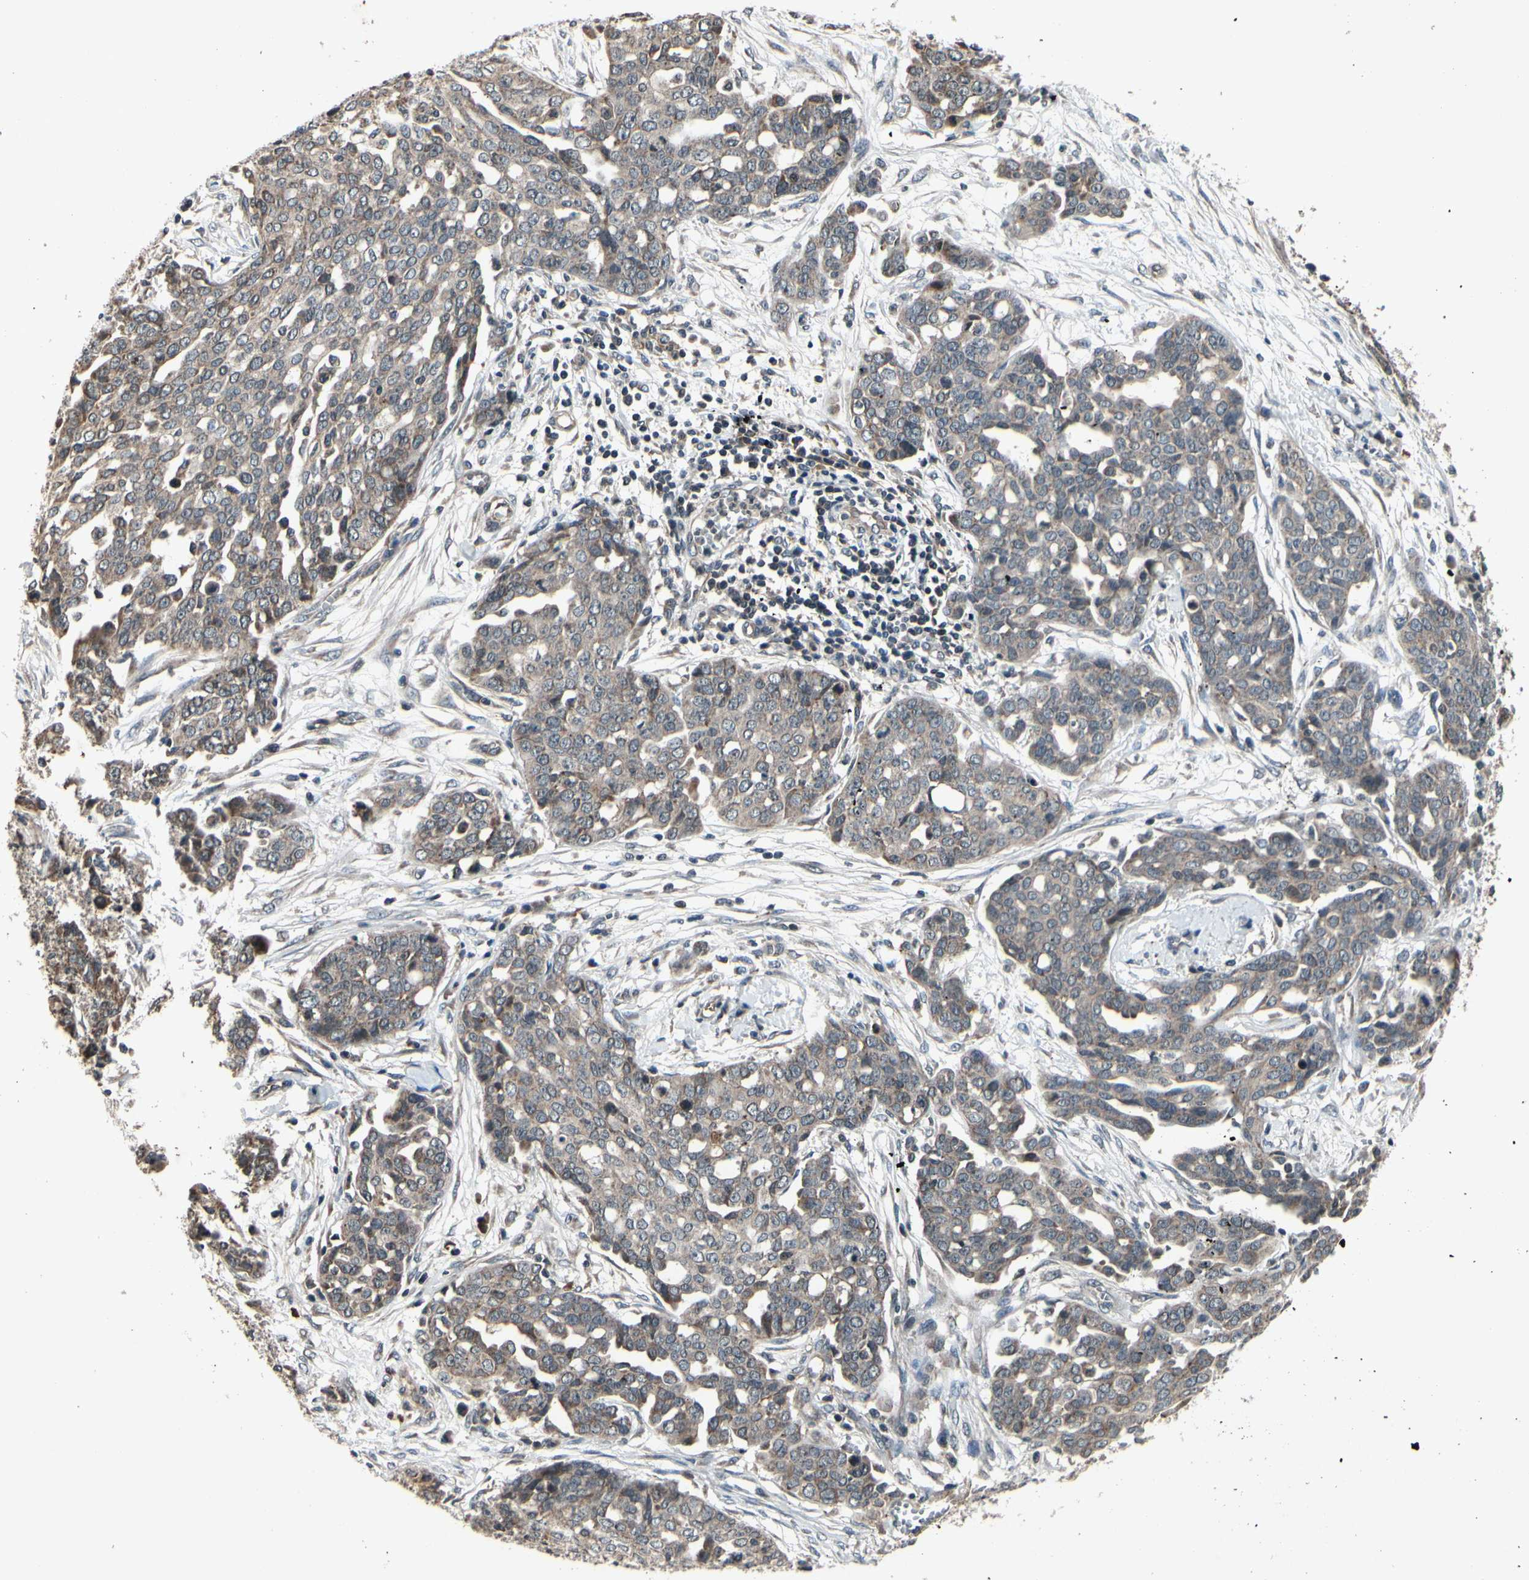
{"staining": {"intensity": "weak", "quantity": ">75%", "location": "cytoplasmic/membranous"}, "tissue": "ovarian cancer", "cell_type": "Tumor cells", "image_type": "cancer", "snomed": [{"axis": "morphology", "description": "Cystadenocarcinoma, serous, NOS"}, {"axis": "topography", "description": "Soft tissue"}, {"axis": "topography", "description": "Ovary"}], "caption": "IHC photomicrograph of neoplastic tissue: human ovarian cancer (serous cystadenocarcinoma) stained using immunohistochemistry (IHC) shows low levels of weak protein expression localized specifically in the cytoplasmic/membranous of tumor cells, appearing as a cytoplasmic/membranous brown color.", "gene": "MBTPS2", "patient": {"sex": "female", "age": 57}}